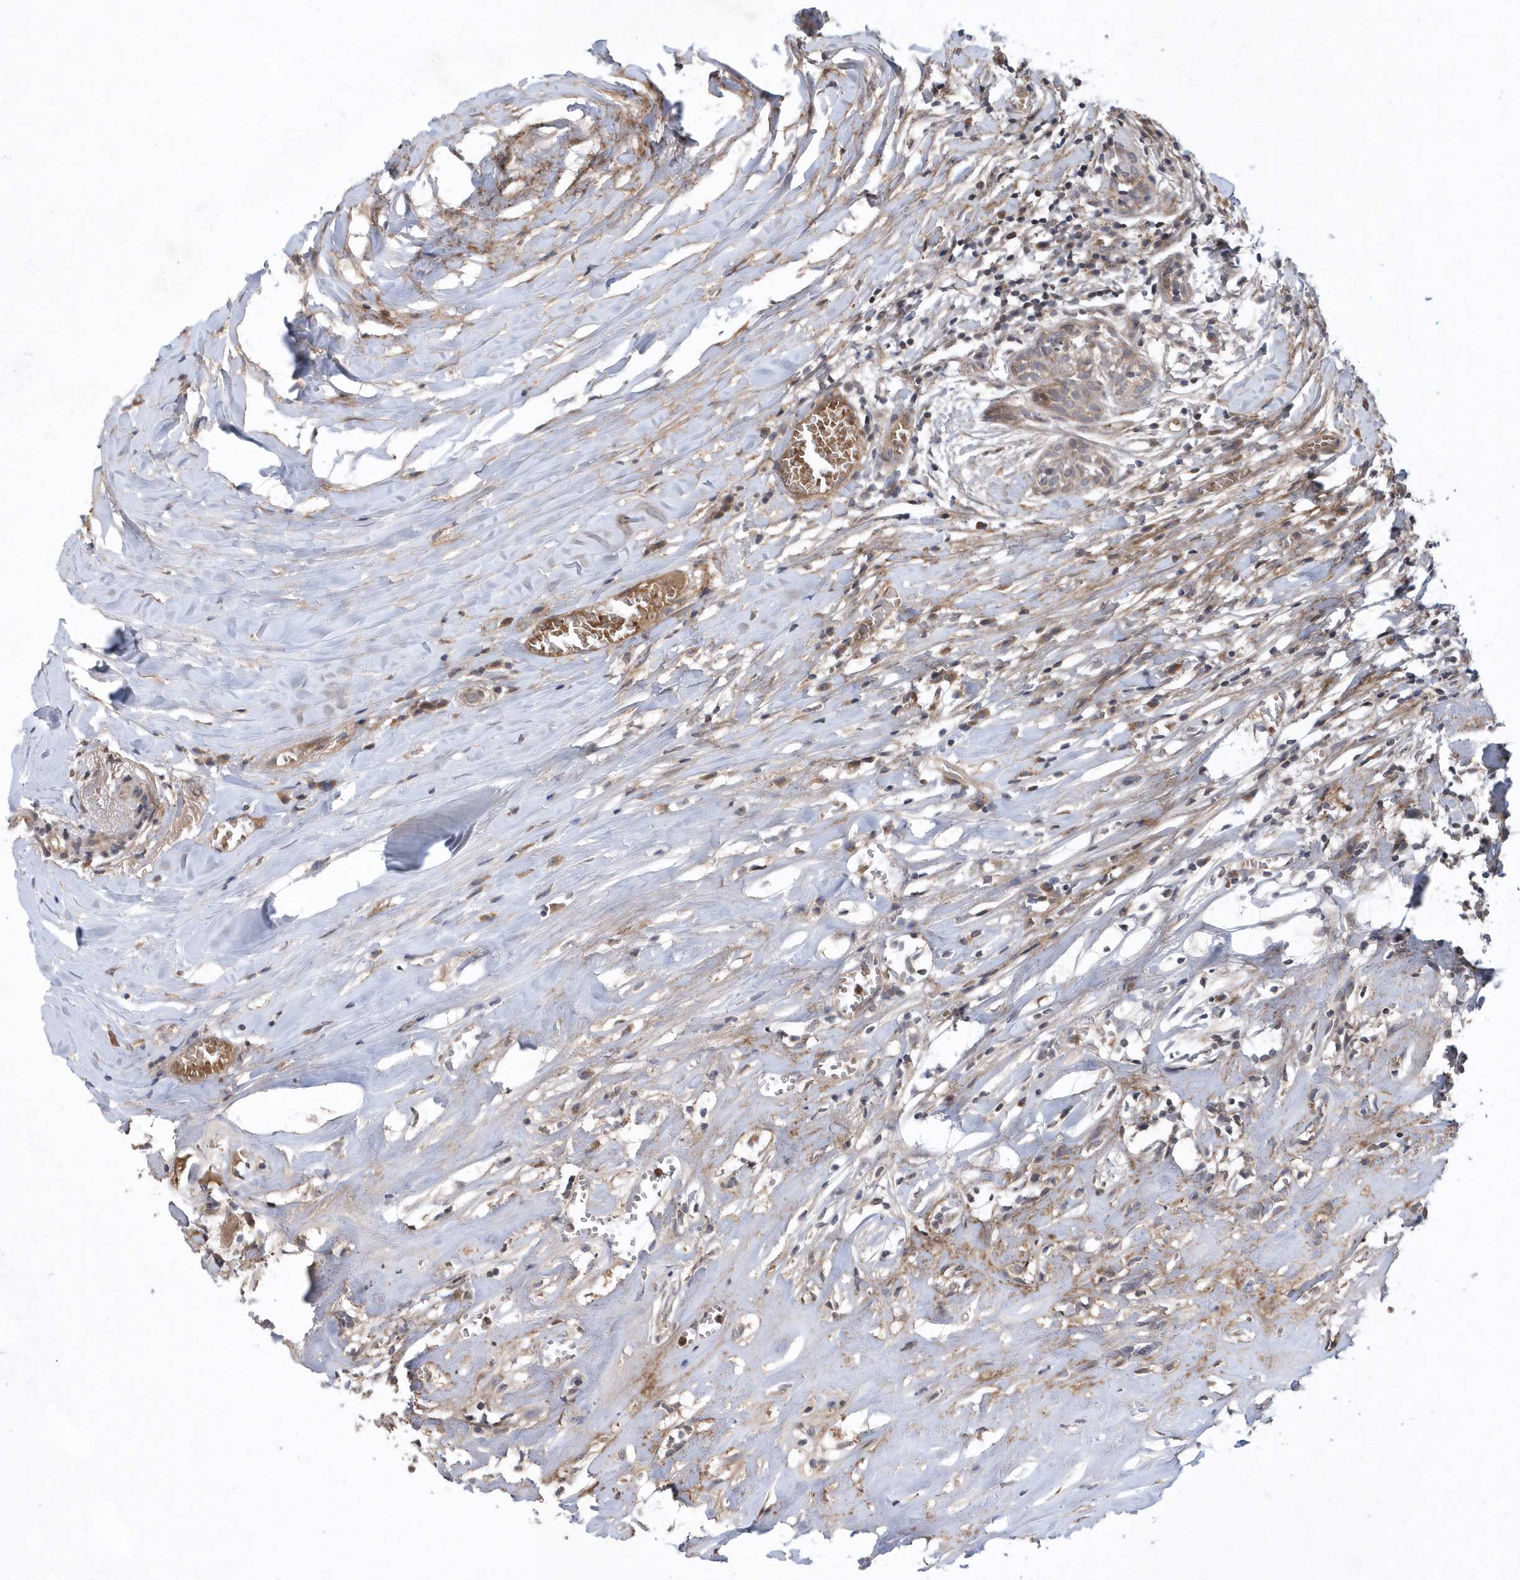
{"staining": {"intensity": "weak", "quantity": "<25%", "location": "cytoplasmic/membranous"}, "tissue": "head and neck cancer", "cell_type": "Tumor cells", "image_type": "cancer", "snomed": [{"axis": "morphology", "description": "Adenocarcinoma, NOS"}, {"axis": "topography", "description": "Salivary gland"}, {"axis": "topography", "description": "Head-Neck"}], "caption": "Tumor cells show no significant expression in adenocarcinoma (head and neck).", "gene": "HMGCS1", "patient": {"sex": "female", "age": 65}}